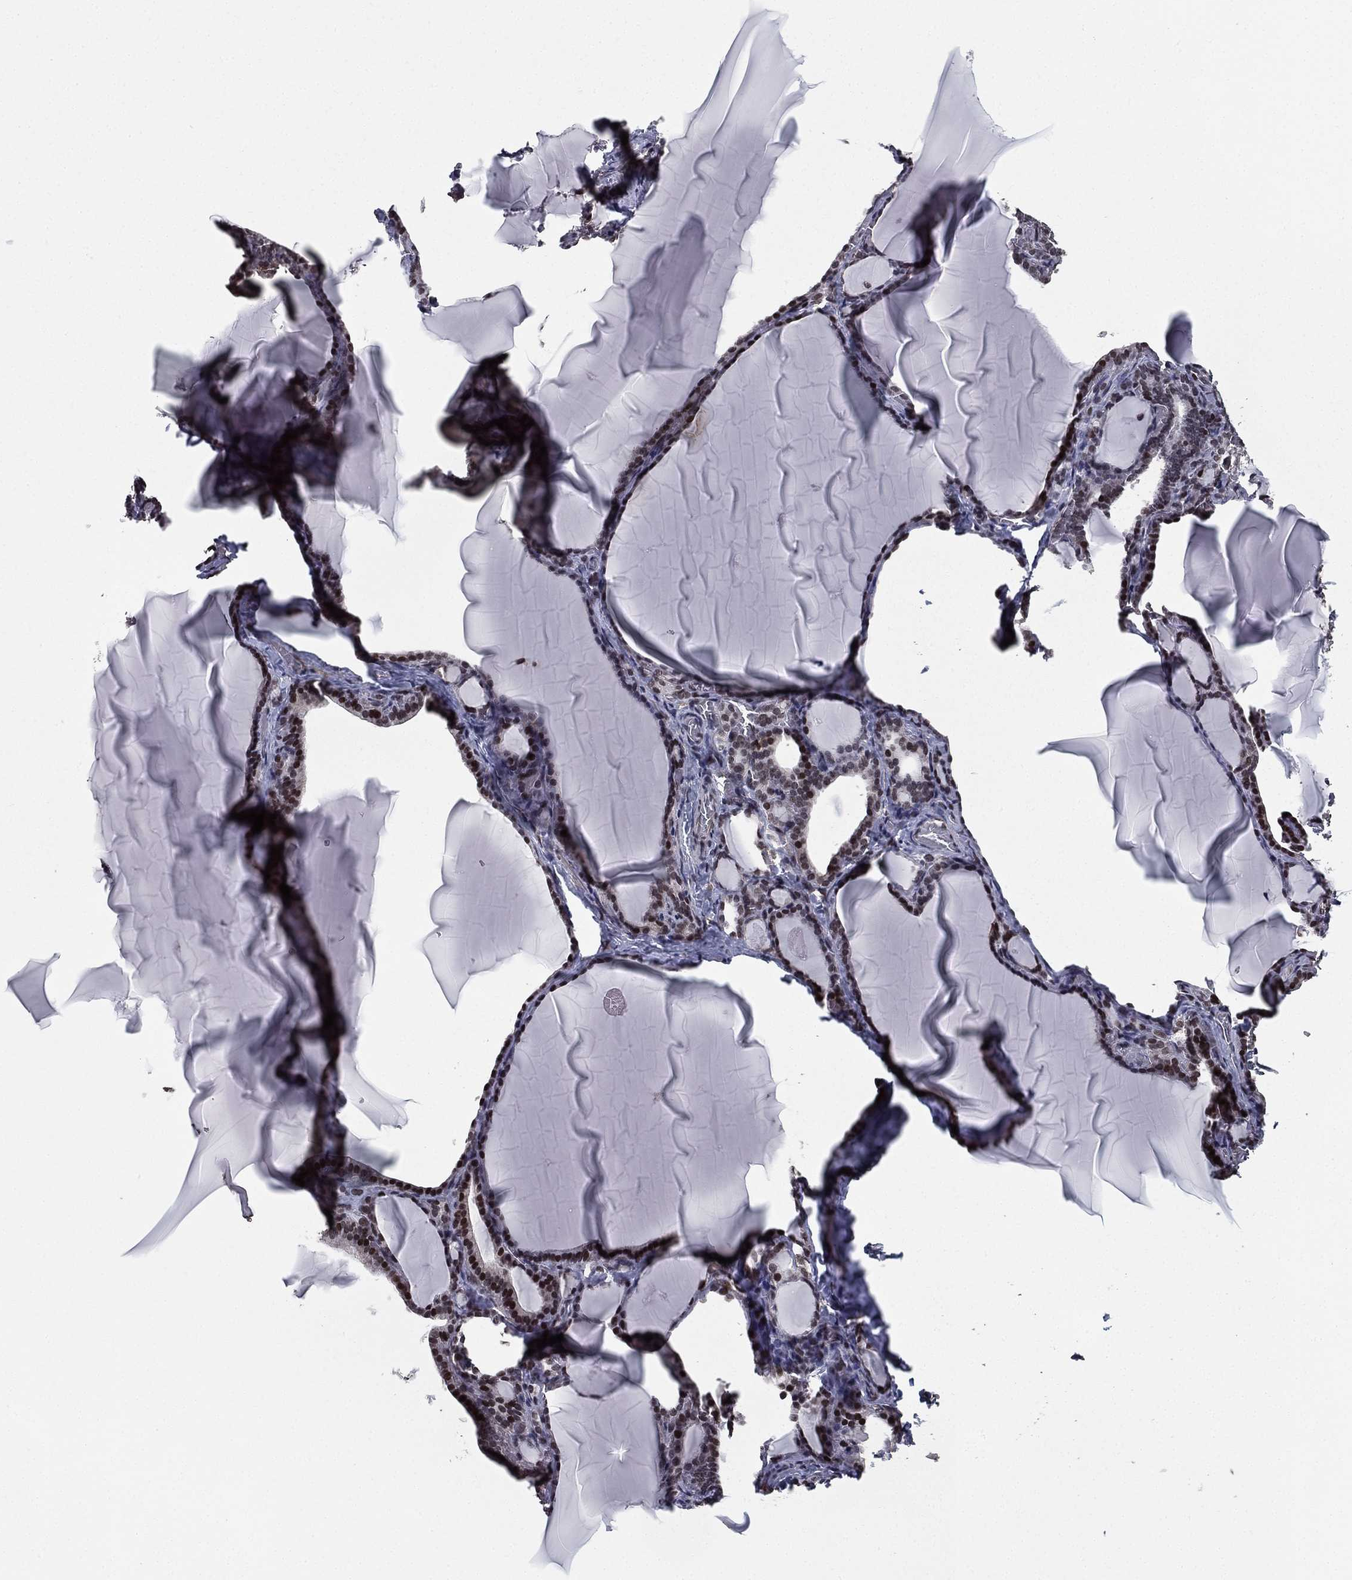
{"staining": {"intensity": "strong", "quantity": "25%-75%", "location": "nuclear"}, "tissue": "thyroid gland", "cell_type": "Glandular cells", "image_type": "normal", "snomed": [{"axis": "morphology", "description": "Normal tissue, NOS"}, {"axis": "morphology", "description": "Hyperplasia, NOS"}, {"axis": "topography", "description": "Thyroid gland"}], "caption": "Immunohistochemistry (DAB (3,3'-diaminobenzidine)) staining of benign thyroid gland exhibits strong nuclear protein staining in about 25%-75% of glandular cells.", "gene": "RARB", "patient": {"sex": "female", "age": 27}}